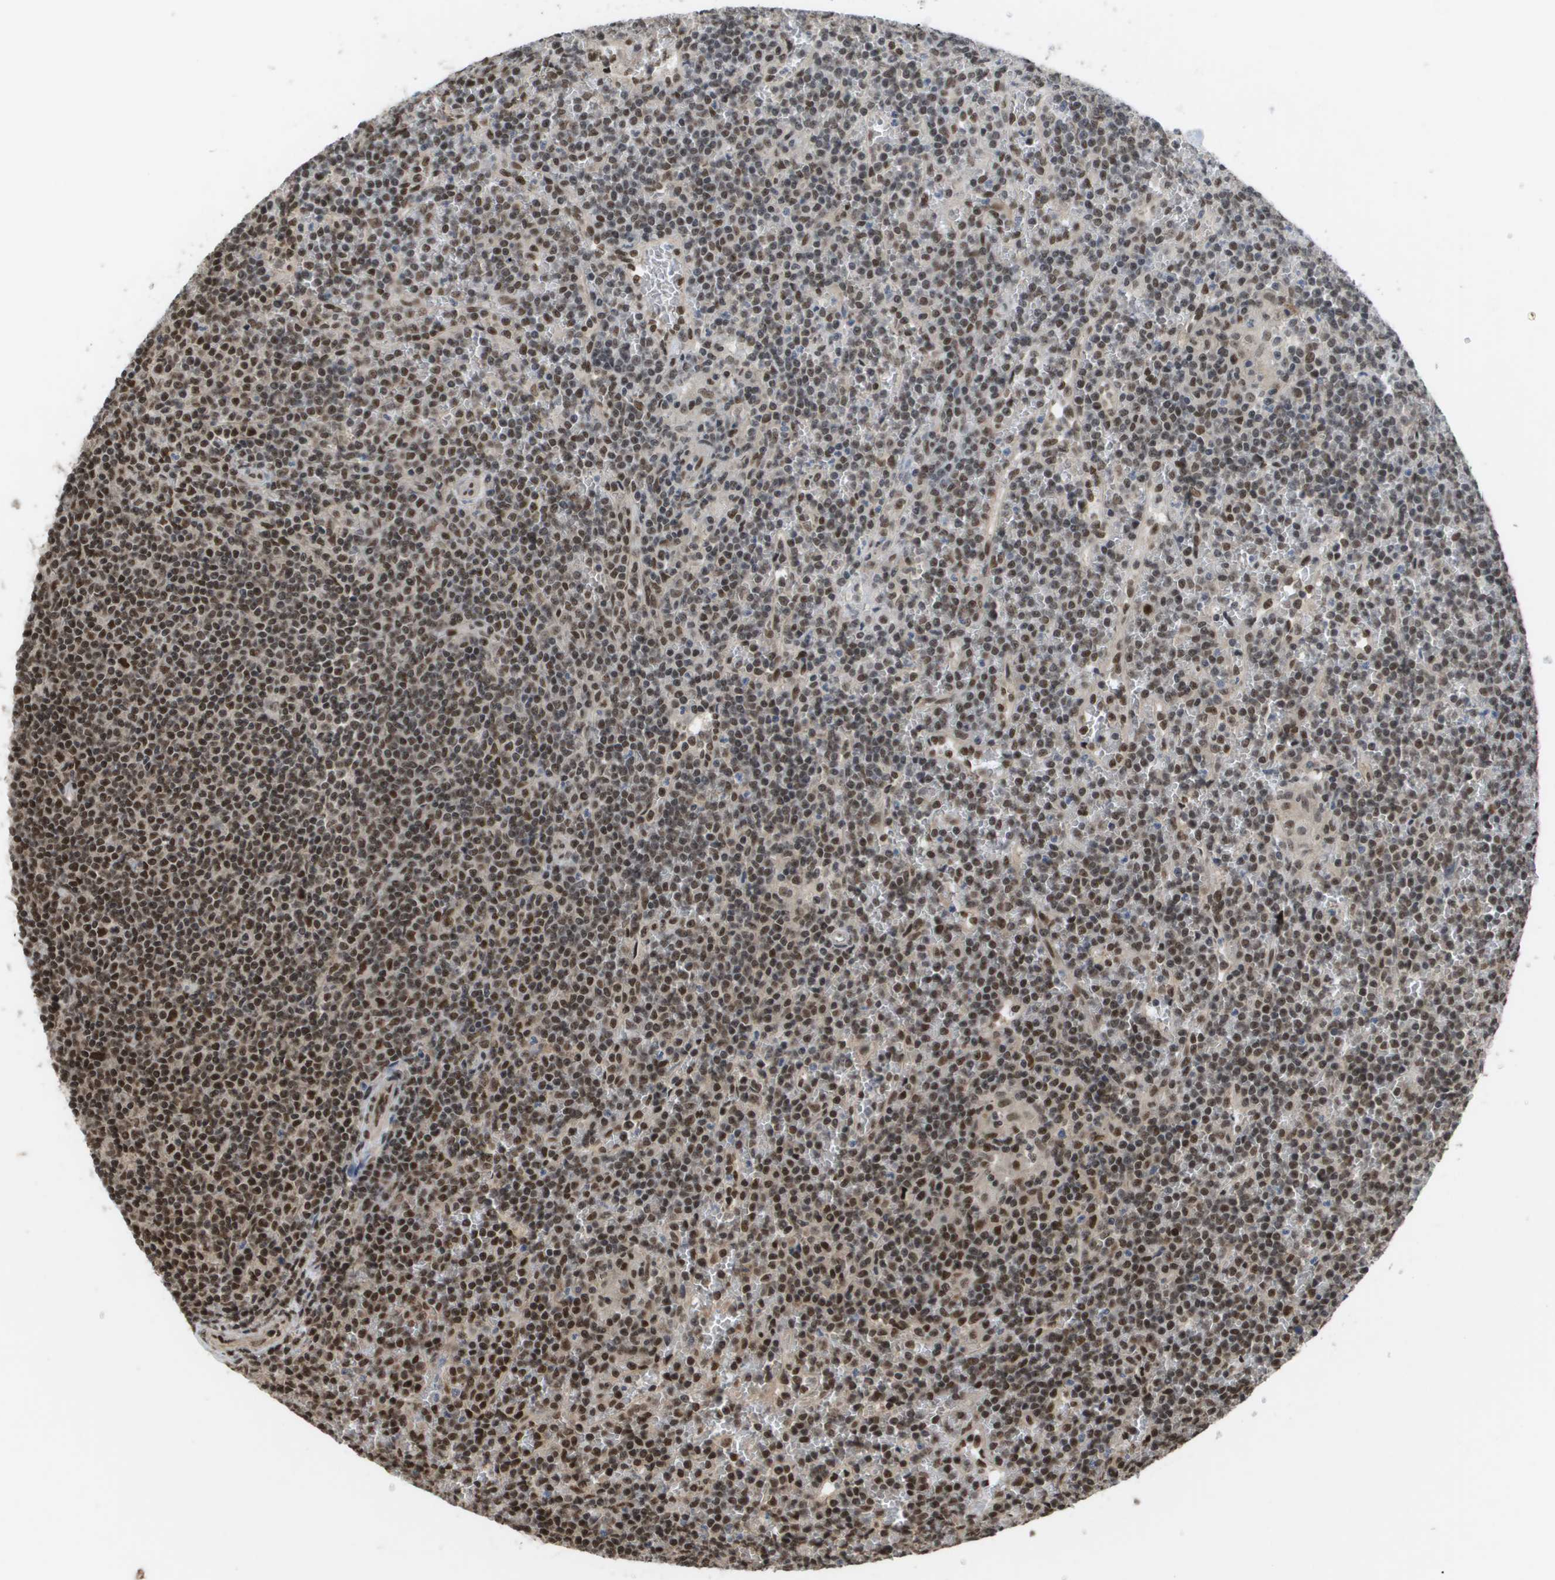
{"staining": {"intensity": "moderate", "quantity": ">75%", "location": "nuclear"}, "tissue": "lymphoma", "cell_type": "Tumor cells", "image_type": "cancer", "snomed": [{"axis": "morphology", "description": "Malignant lymphoma, non-Hodgkin's type, Low grade"}, {"axis": "topography", "description": "Spleen"}], "caption": "Immunohistochemistry (IHC) histopathology image of lymphoma stained for a protein (brown), which demonstrates medium levels of moderate nuclear expression in approximately >75% of tumor cells.", "gene": "CDT1", "patient": {"sex": "female", "age": 19}}